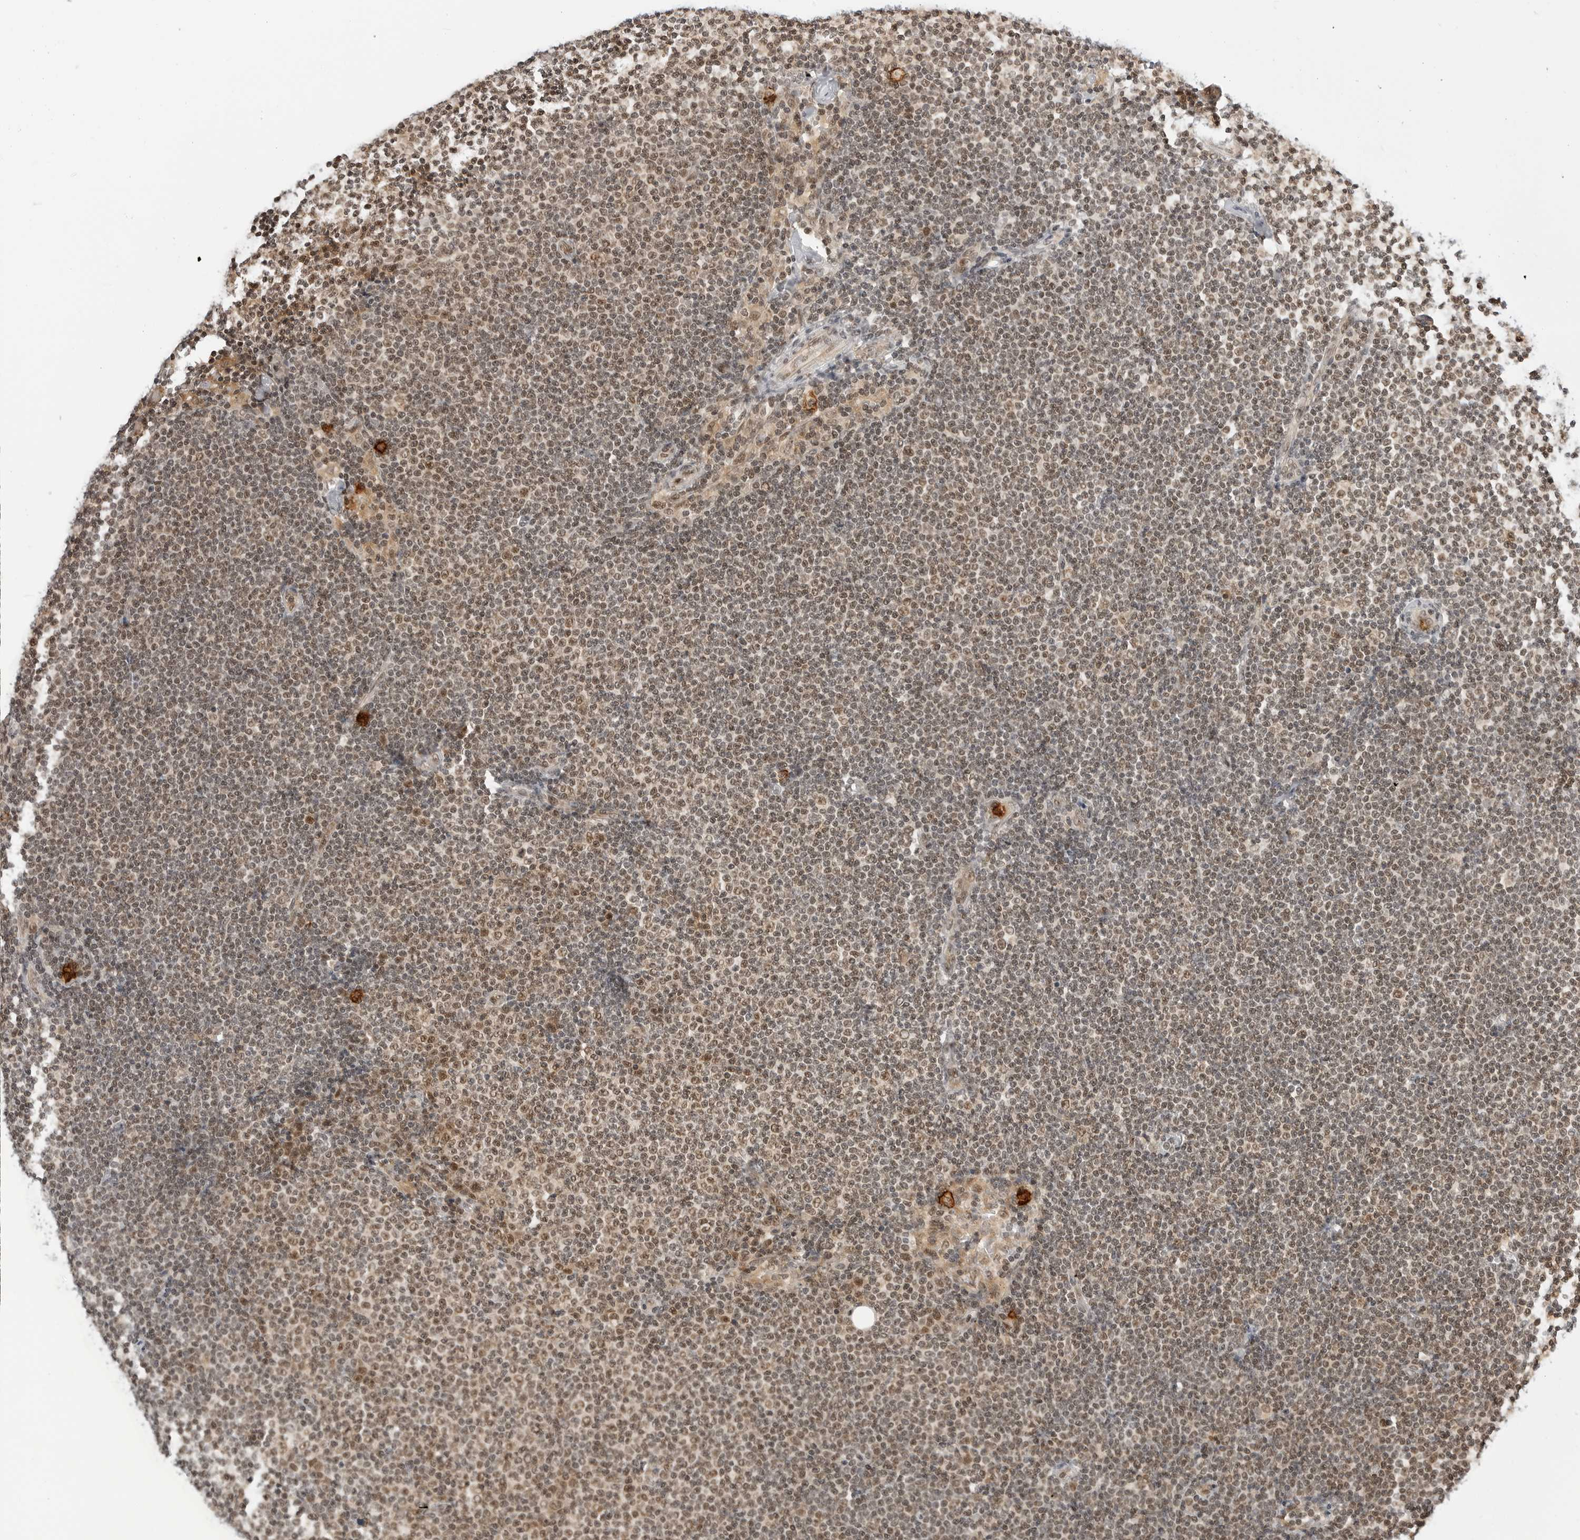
{"staining": {"intensity": "weak", "quantity": ">75%", "location": "nuclear"}, "tissue": "lymphoma", "cell_type": "Tumor cells", "image_type": "cancer", "snomed": [{"axis": "morphology", "description": "Malignant lymphoma, non-Hodgkin's type, Low grade"}, {"axis": "topography", "description": "Lymph node"}], "caption": "Immunohistochemical staining of malignant lymphoma, non-Hodgkin's type (low-grade) shows weak nuclear protein expression in approximately >75% of tumor cells.", "gene": "C8orf33", "patient": {"sex": "female", "age": 53}}